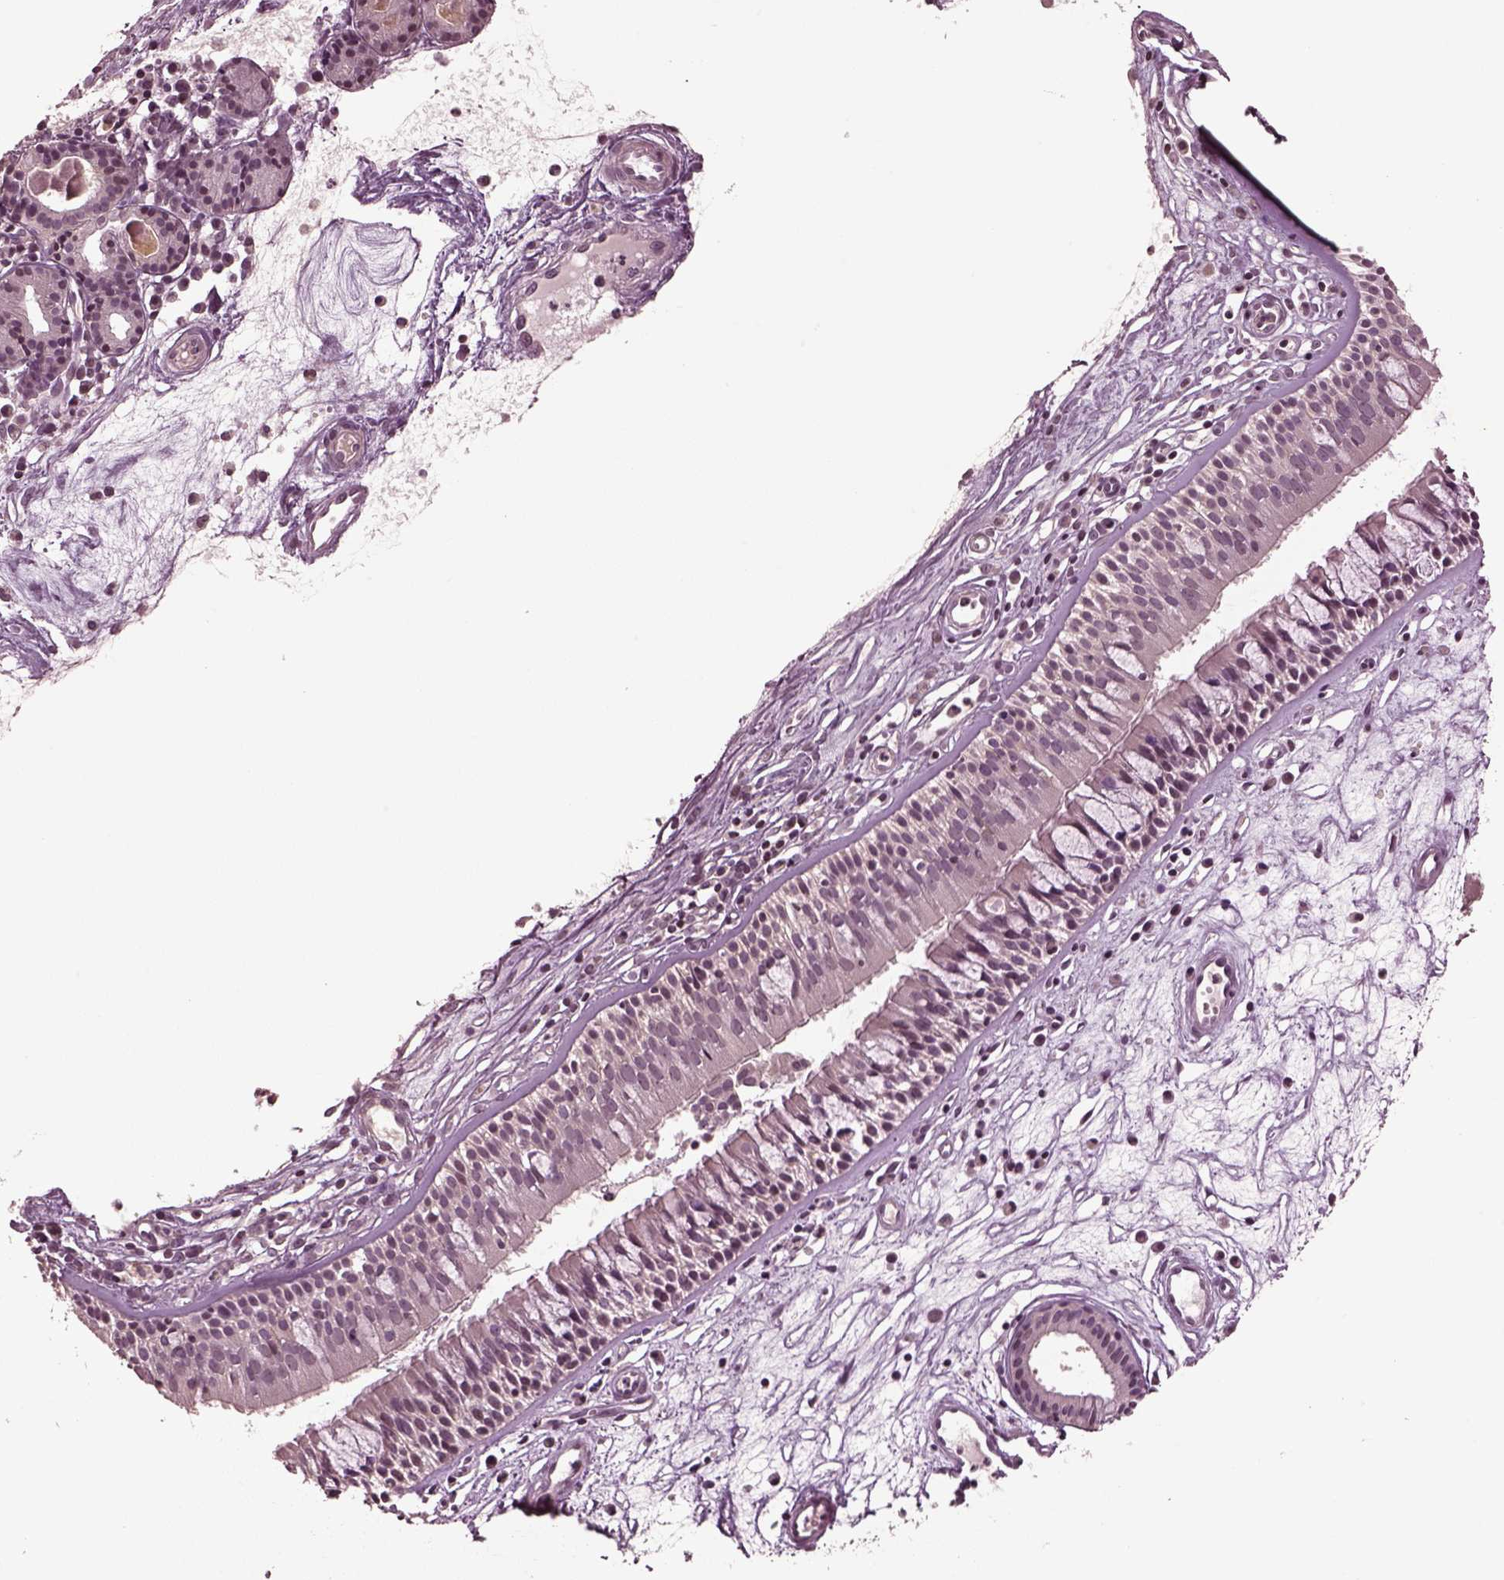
{"staining": {"intensity": "negative", "quantity": "none", "location": "none"}, "tissue": "nasopharynx", "cell_type": "Respiratory epithelial cells", "image_type": "normal", "snomed": [{"axis": "morphology", "description": "Normal tissue, NOS"}, {"axis": "topography", "description": "Nasopharynx"}], "caption": "Immunohistochemistry (IHC) micrograph of unremarkable nasopharynx stained for a protein (brown), which displays no expression in respiratory epithelial cells.", "gene": "GRM4", "patient": {"sex": "female", "age": 68}}